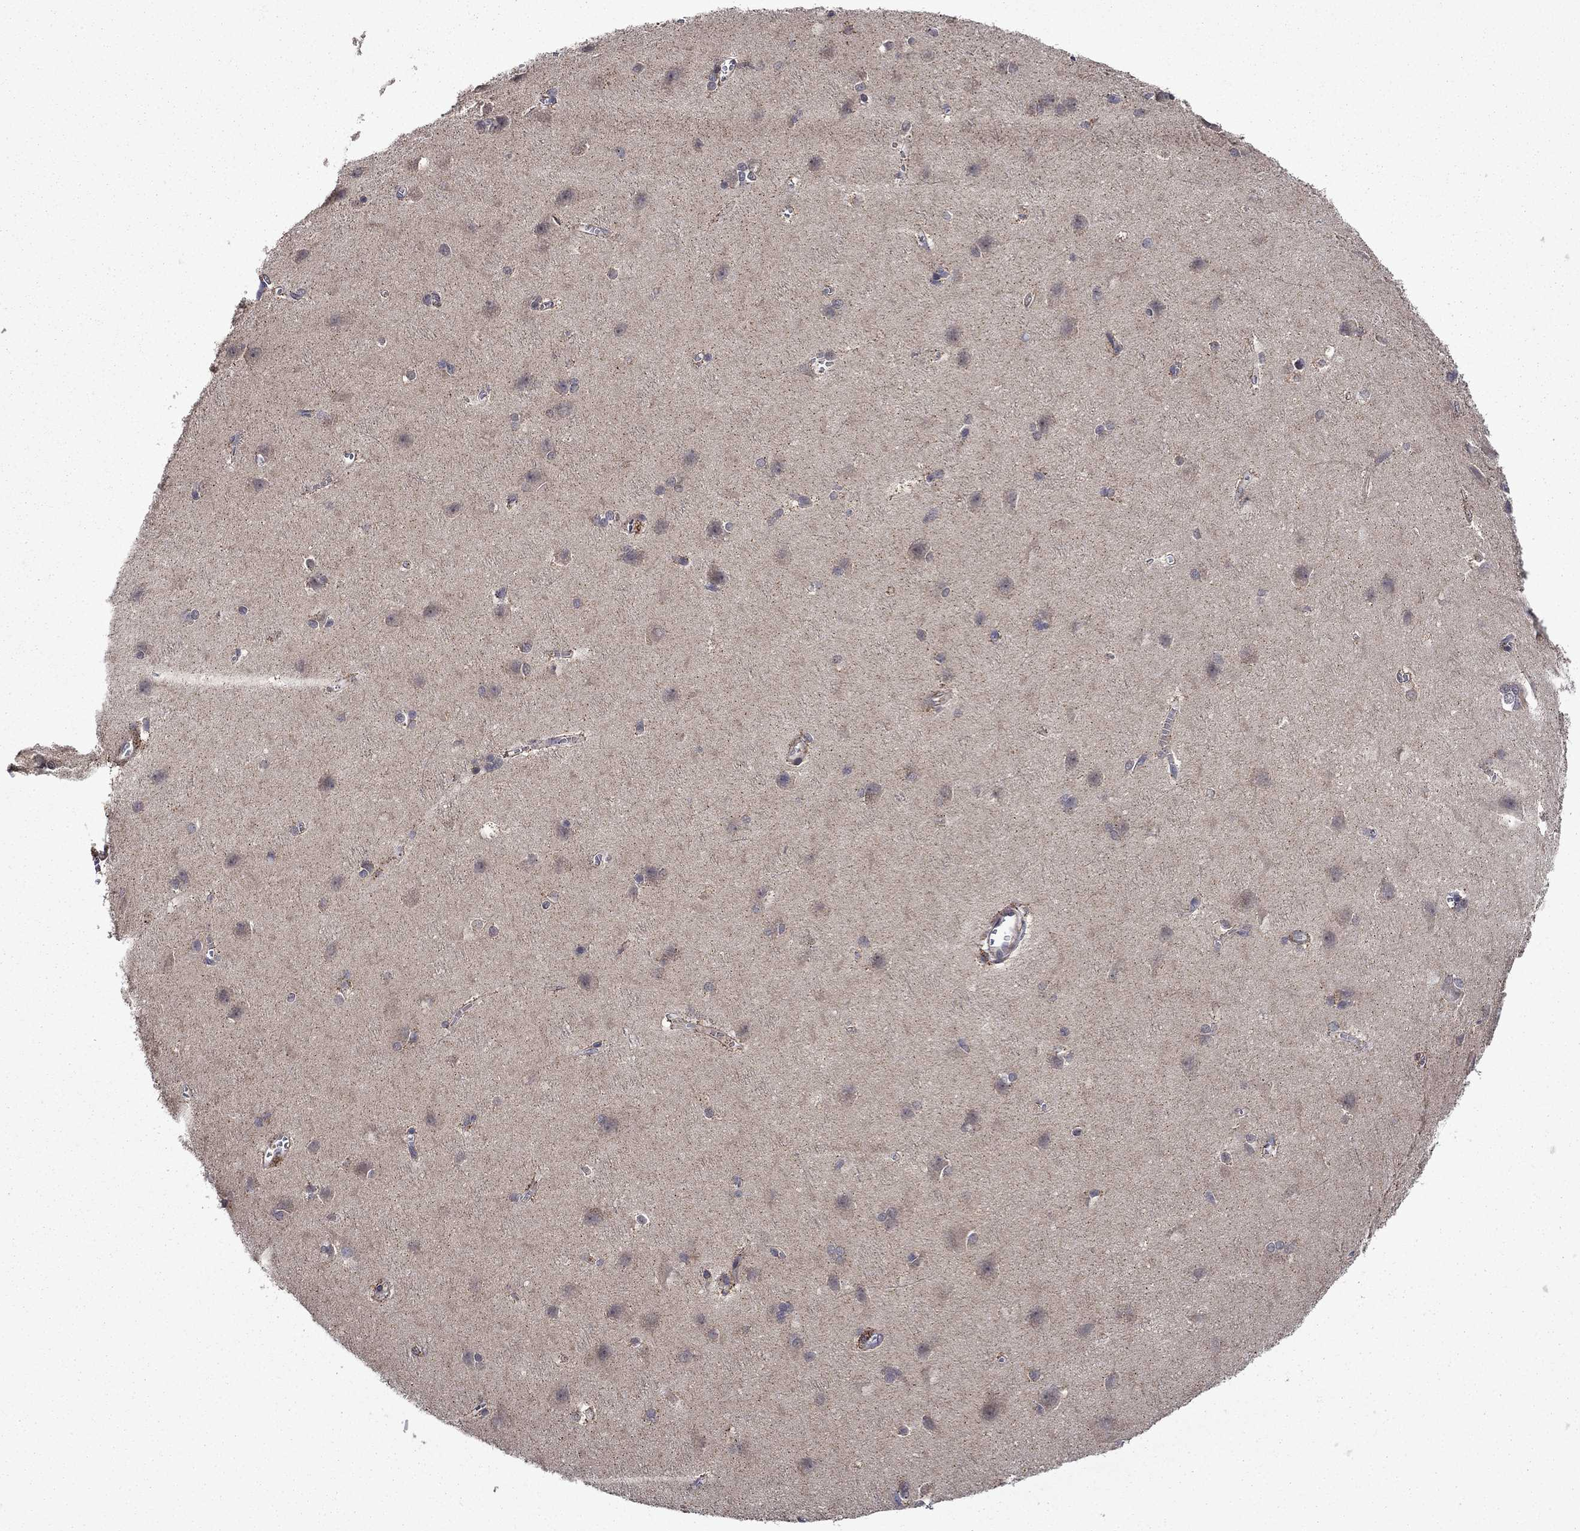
{"staining": {"intensity": "negative", "quantity": "none", "location": "none"}, "tissue": "cerebral cortex", "cell_type": "Endothelial cells", "image_type": "normal", "snomed": [{"axis": "morphology", "description": "Normal tissue, NOS"}, {"axis": "topography", "description": "Cerebral cortex"}], "caption": "Human cerebral cortex stained for a protein using immunohistochemistry demonstrates no staining in endothelial cells.", "gene": "TPMT", "patient": {"sex": "male", "age": 37}}